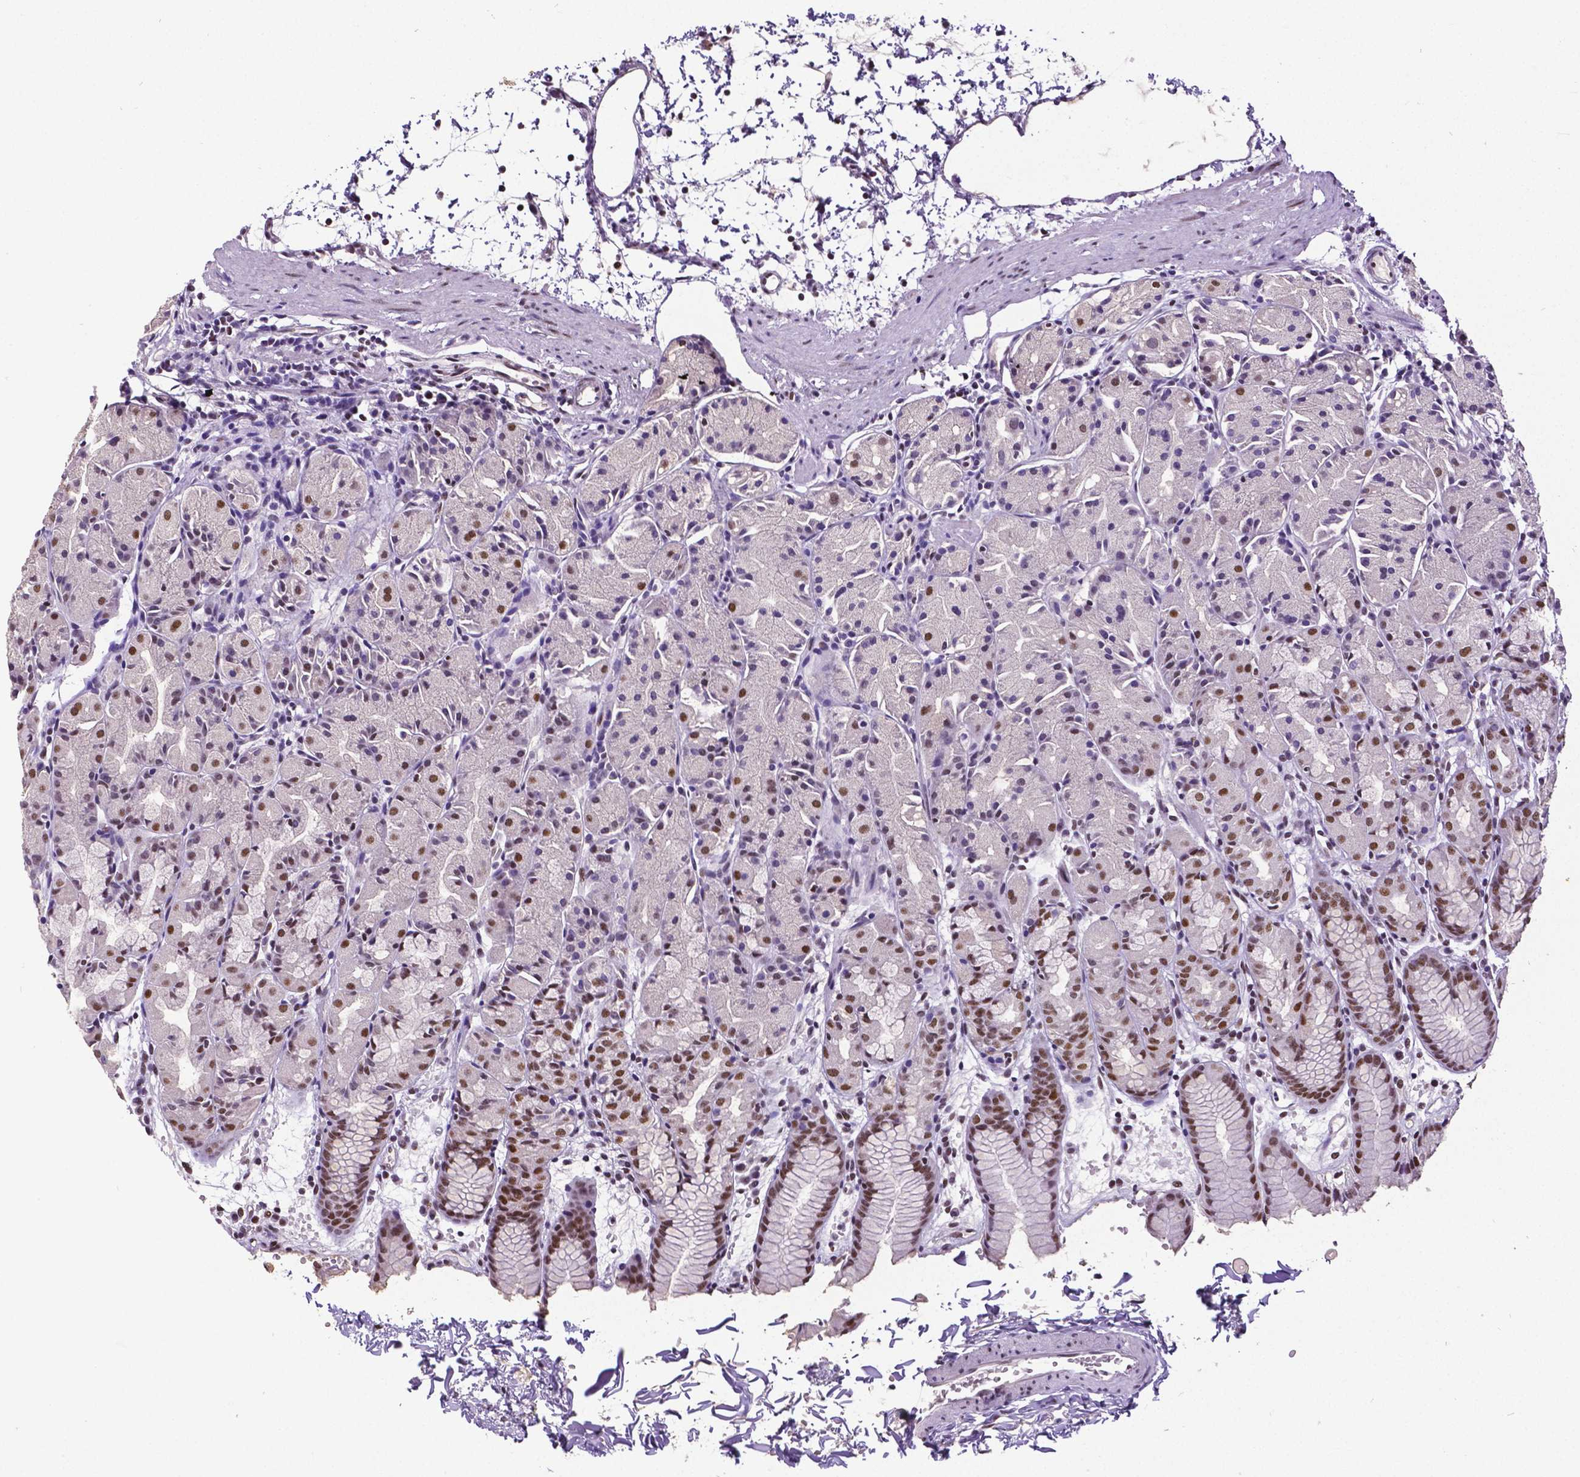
{"staining": {"intensity": "moderate", "quantity": "25%-75%", "location": "nuclear"}, "tissue": "stomach", "cell_type": "Glandular cells", "image_type": "normal", "snomed": [{"axis": "morphology", "description": "Normal tissue, NOS"}, {"axis": "topography", "description": "Stomach, upper"}], "caption": "Protein expression by immunohistochemistry displays moderate nuclear expression in approximately 25%-75% of glandular cells in benign stomach. The staining is performed using DAB (3,3'-diaminobenzidine) brown chromogen to label protein expression. The nuclei are counter-stained blue using hematoxylin.", "gene": "REST", "patient": {"sex": "male", "age": 47}}